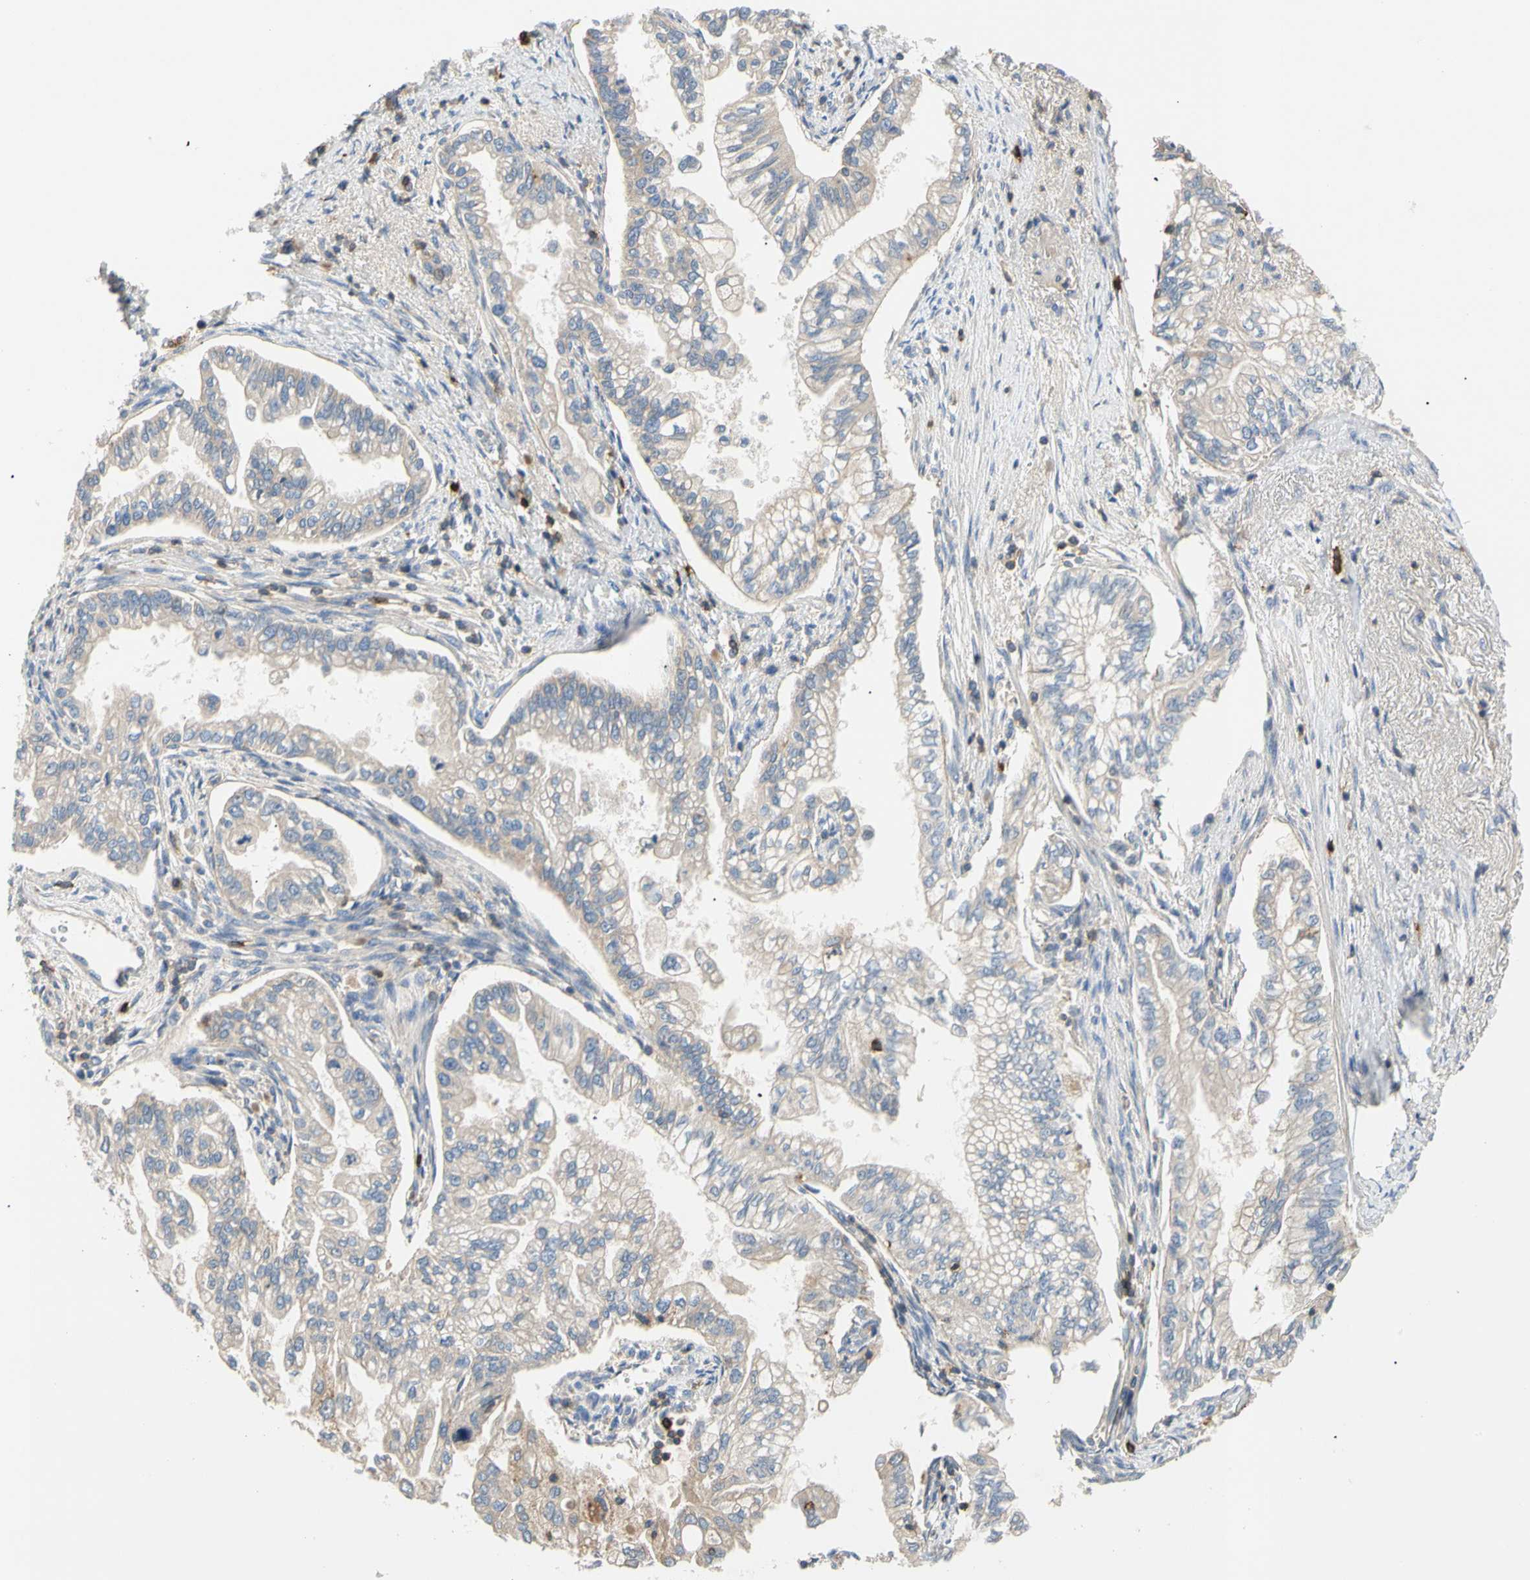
{"staining": {"intensity": "weak", "quantity": ">75%", "location": "cytoplasmic/membranous"}, "tissue": "pancreatic cancer", "cell_type": "Tumor cells", "image_type": "cancer", "snomed": [{"axis": "morphology", "description": "Normal tissue, NOS"}, {"axis": "topography", "description": "Pancreas"}], "caption": "Immunohistochemical staining of pancreatic cancer displays low levels of weak cytoplasmic/membranous expression in about >75% of tumor cells. (brown staining indicates protein expression, while blue staining denotes nuclei).", "gene": "TNFRSF18", "patient": {"sex": "male", "age": 42}}